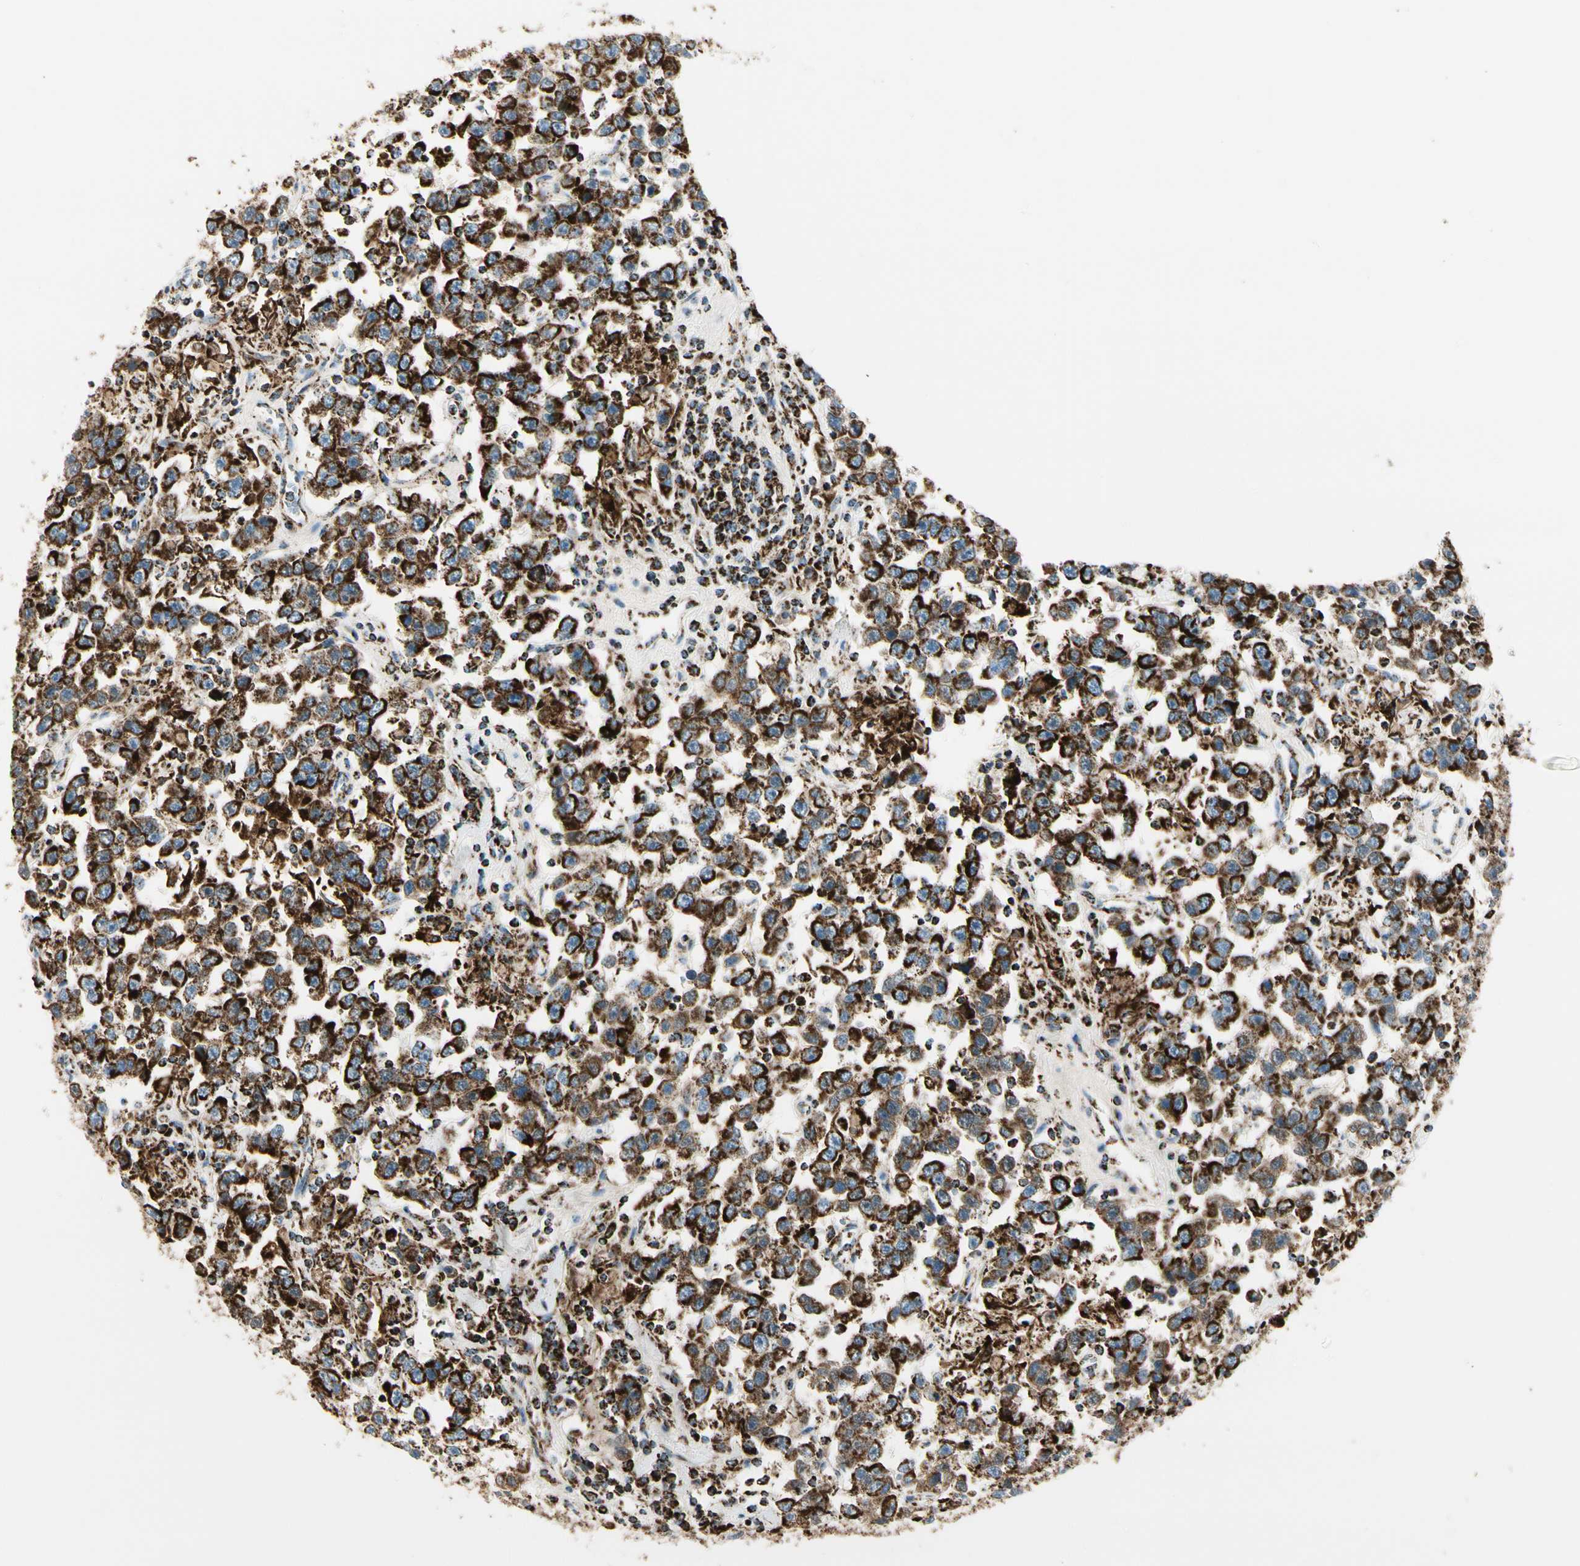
{"staining": {"intensity": "strong", "quantity": ">75%", "location": "cytoplasmic/membranous"}, "tissue": "testis cancer", "cell_type": "Tumor cells", "image_type": "cancer", "snomed": [{"axis": "morphology", "description": "Seminoma, NOS"}, {"axis": "topography", "description": "Testis"}], "caption": "Seminoma (testis) stained with DAB (3,3'-diaminobenzidine) immunohistochemistry (IHC) displays high levels of strong cytoplasmic/membranous positivity in about >75% of tumor cells.", "gene": "ME2", "patient": {"sex": "male", "age": 41}}